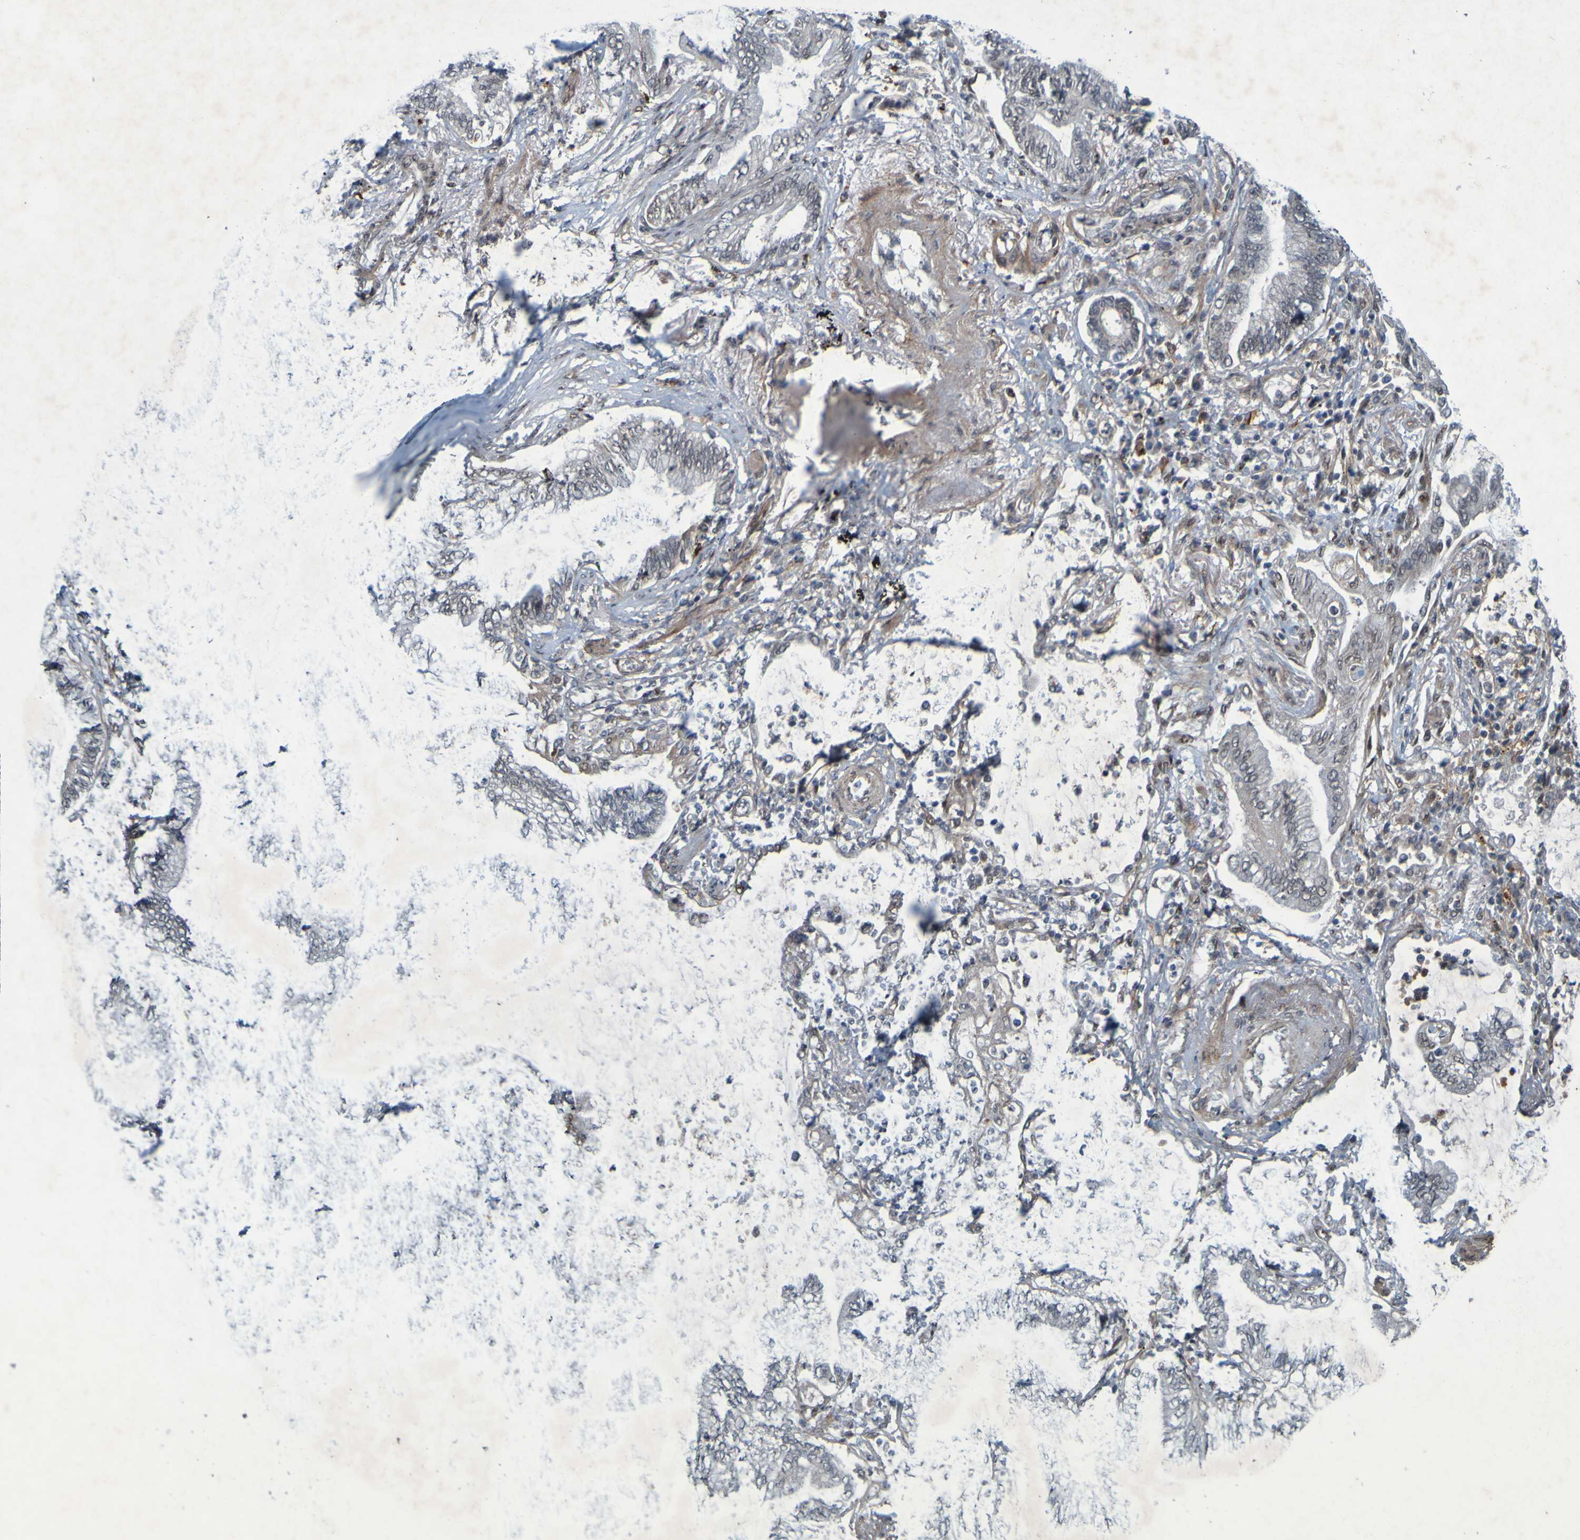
{"staining": {"intensity": "negative", "quantity": "none", "location": "none"}, "tissue": "lung cancer", "cell_type": "Tumor cells", "image_type": "cancer", "snomed": [{"axis": "morphology", "description": "Normal tissue, NOS"}, {"axis": "morphology", "description": "Adenocarcinoma, NOS"}, {"axis": "topography", "description": "Bronchus"}, {"axis": "topography", "description": "Lung"}], "caption": "Human lung cancer stained for a protein using immunohistochemistry shows no staining in tumor cells.", "gene": "MCPH1", "patient": {"sex": "female", "age": 70}}